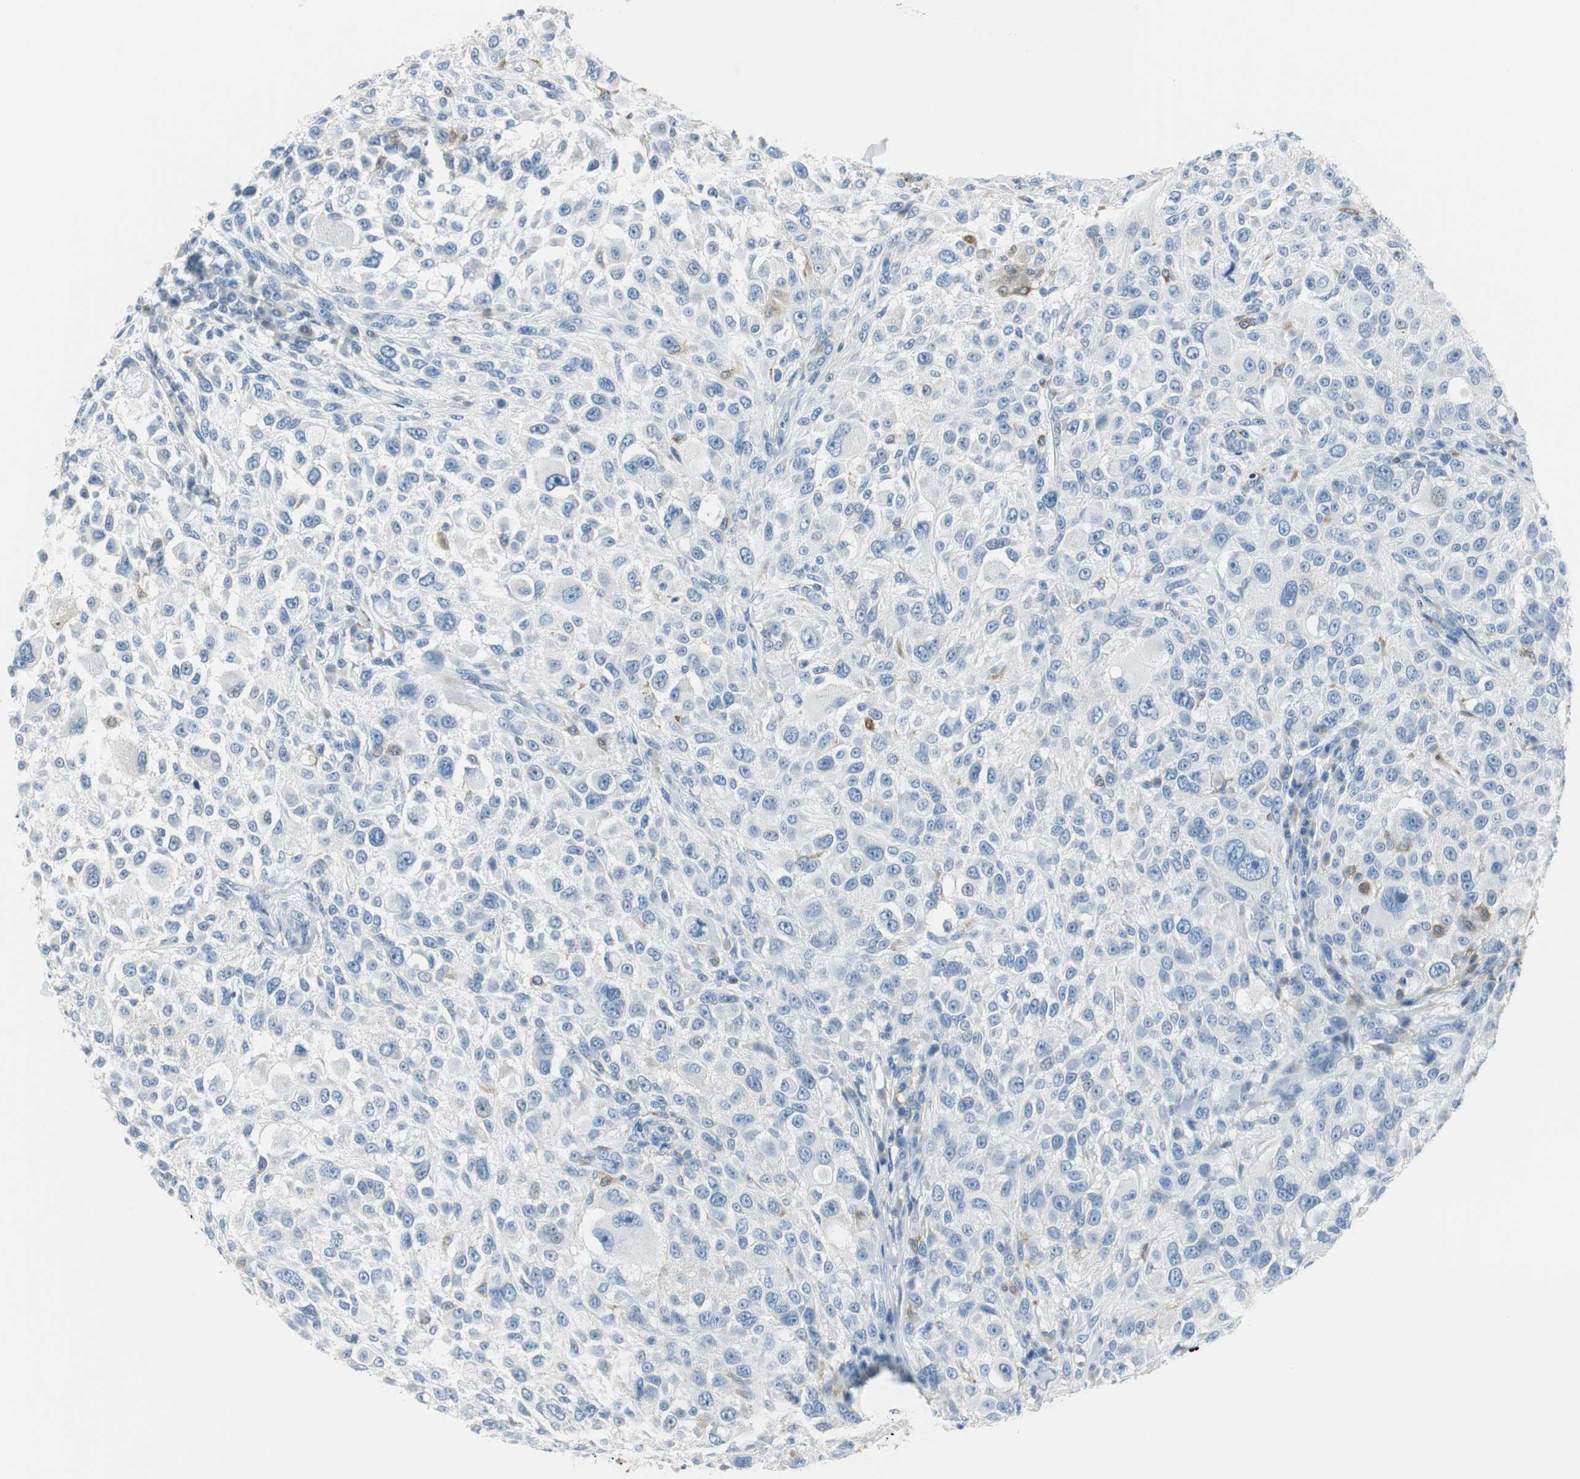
{"staining": {"intensity": "negative", "quantity": "none", "location": "none"}, "tissue": "melanoma", "cell_type": "Tumor cells", "image_type": "cancer", "snomed": [{"axis": "morphology", "description": "Necrosis, NOS"}, {"axis": "morphology", "description": "Malignant melanoma, NOS"}, {"axis": "topography", "description": "Skin"}], "caption": "Image shows no protein expression in tumor cells of melanoma tissue.", "gene": "FBP1", "patient": {"sex": "female", "age": 87}}